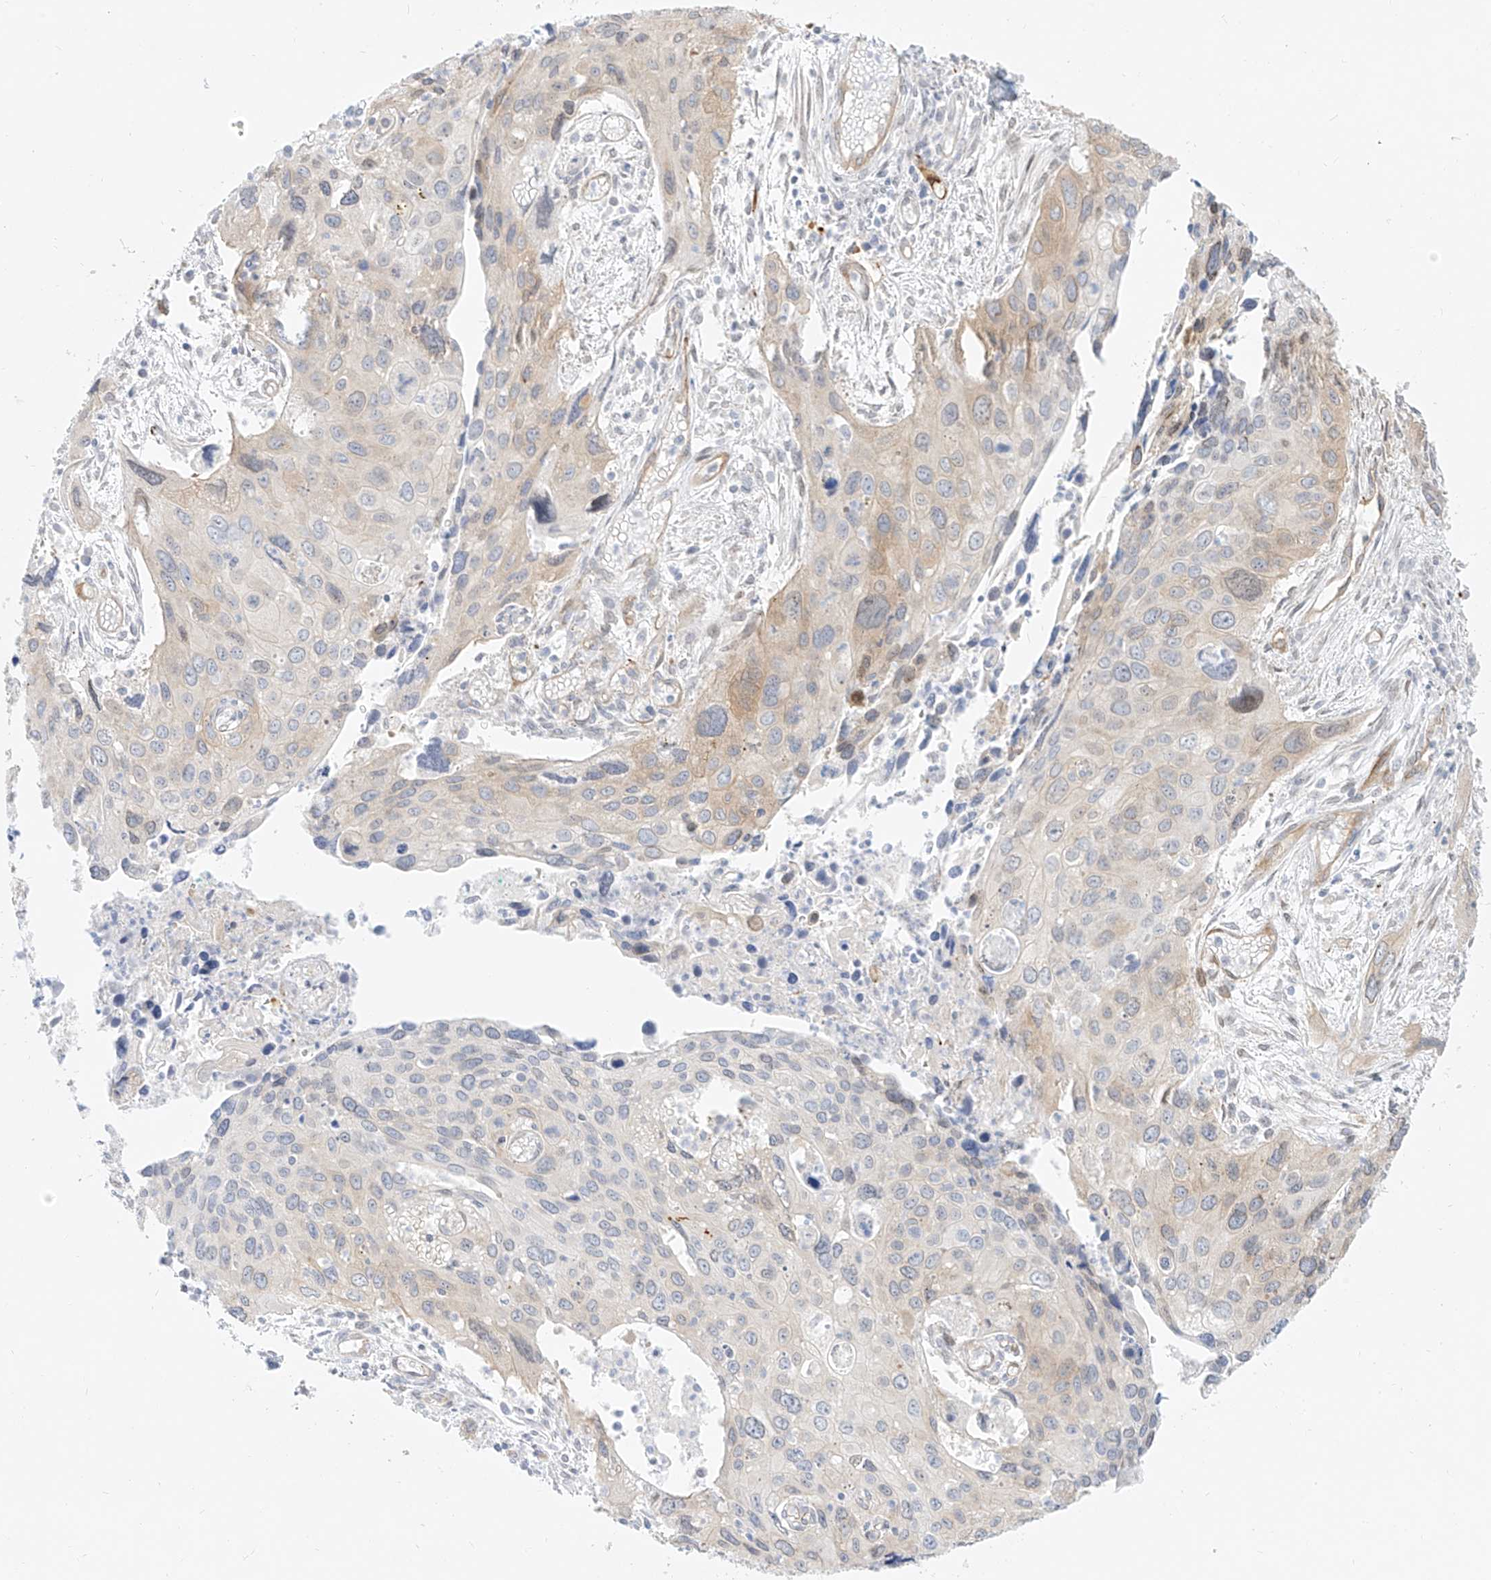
{"staining": {"intensity": "weak", "quantity": "<25%", "location": "cytoplasmic/membranous,nuclear"}, "tissue": "cervical cancer", "cell_type": "Tumor cells", "image_type": "cancer", "snomed": [{"axis": "morphology", "description": "Squamous cell carcinoma, NOS"}, {"axis": "topography", "description": "Cervix"}], "caption": "Cervical cancer was stained to show a protein in brown. There is no significant expression in tumor cells.", "gene": "NHSL1", "patient": {"sex": "female", "age": 55}}